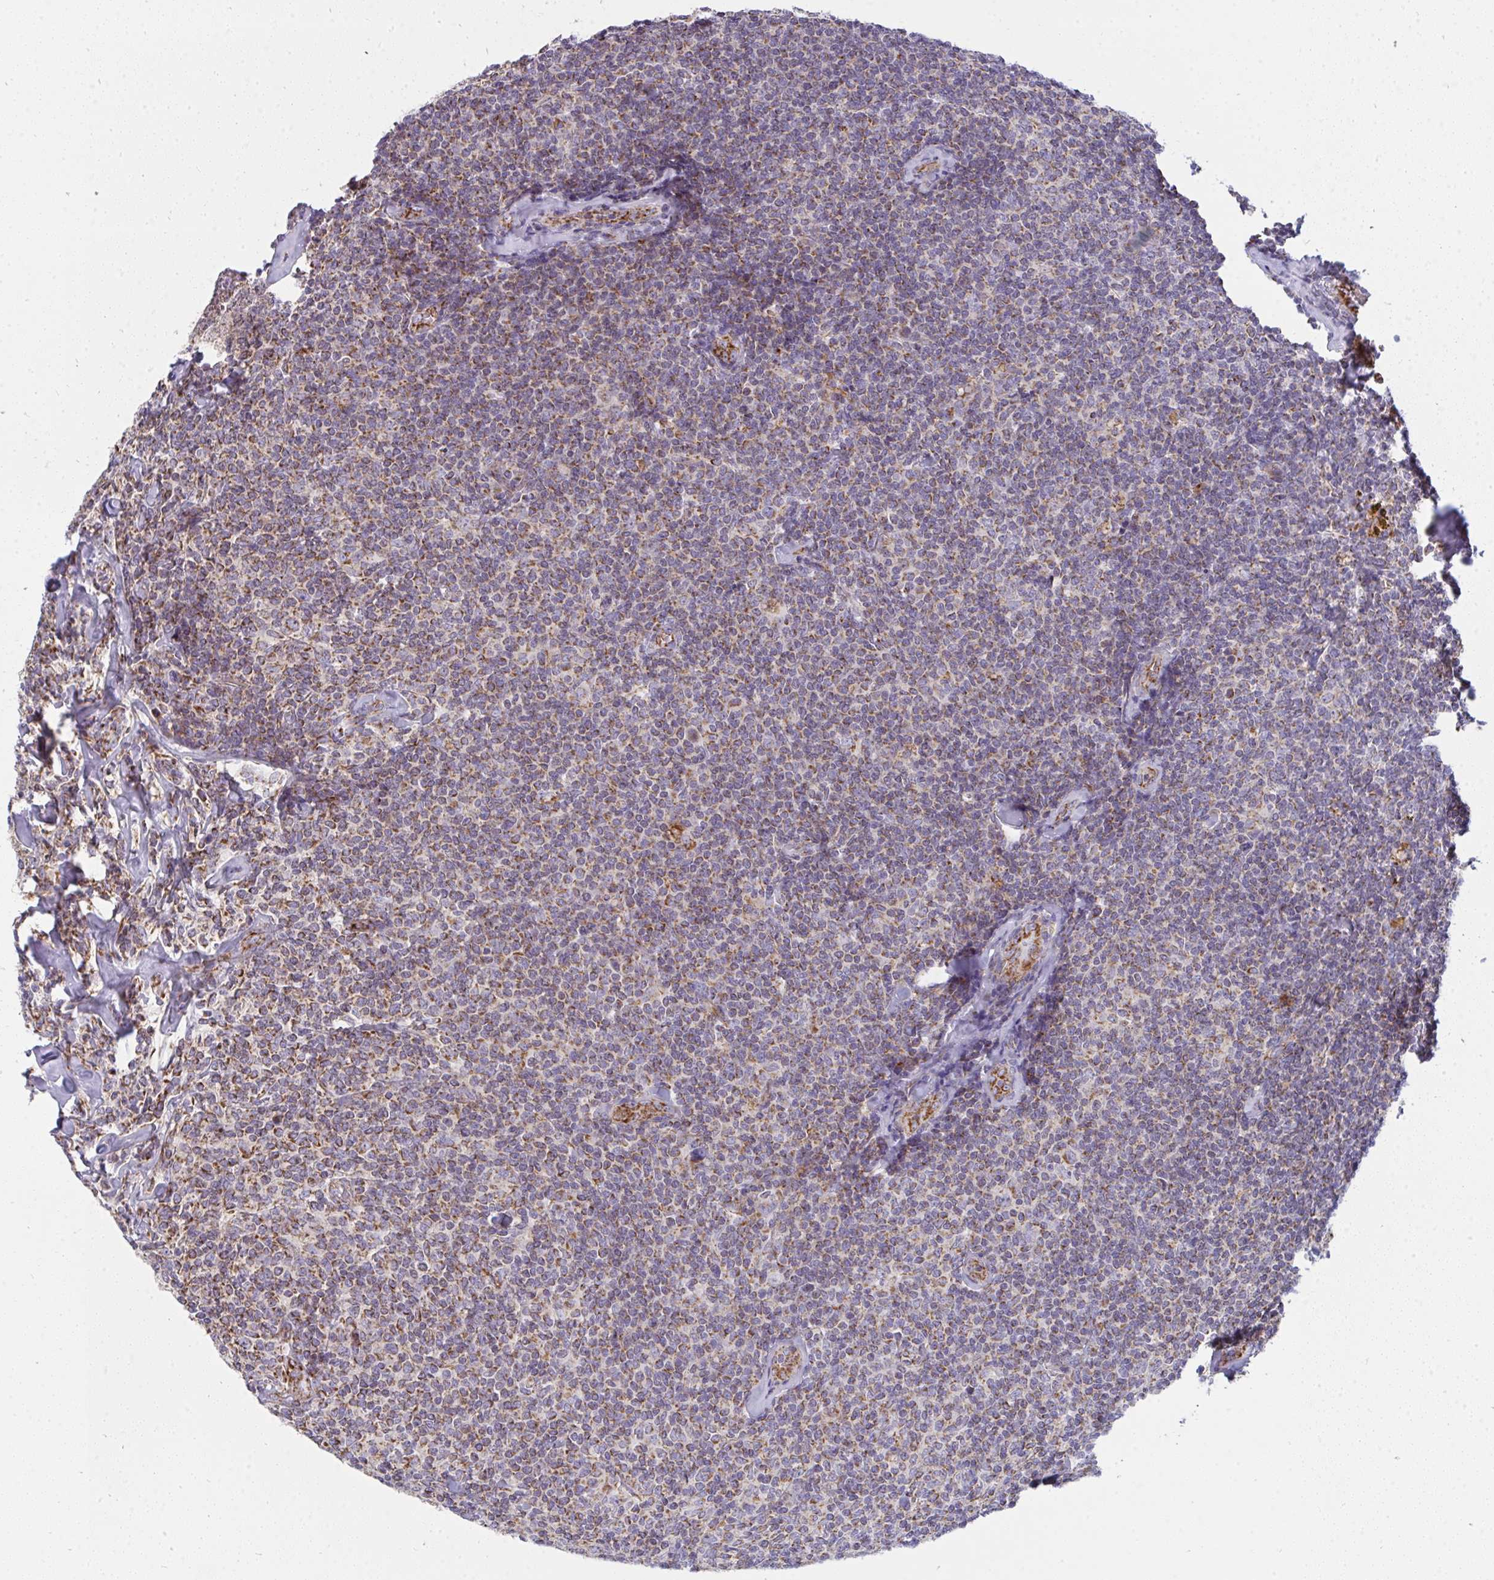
{"staining": {"intensity": "moderate", "quantity": "25%-75%", "location": "cytoplasmic/membranous"}, "tissue": "lymphoma", "cell_type": "Tumor cells", "image_type": "cancer", "snomed": [{"axis": "morphology", "description": "Malignant lymphoma, non-Hodgkin's type, Low grade"}, {"axis": "topography", "description": "Lymph node"}], "caption": "Malignant lymphoma, non-Hodgkin's type (low-grade) stained with a brown dye shows moderate cytoplasmic/membranous positive expression in approximately 25%-75% of tumor cells.", "gene": "FAHD1", "patient": {"sex": "female", "age": 56}}